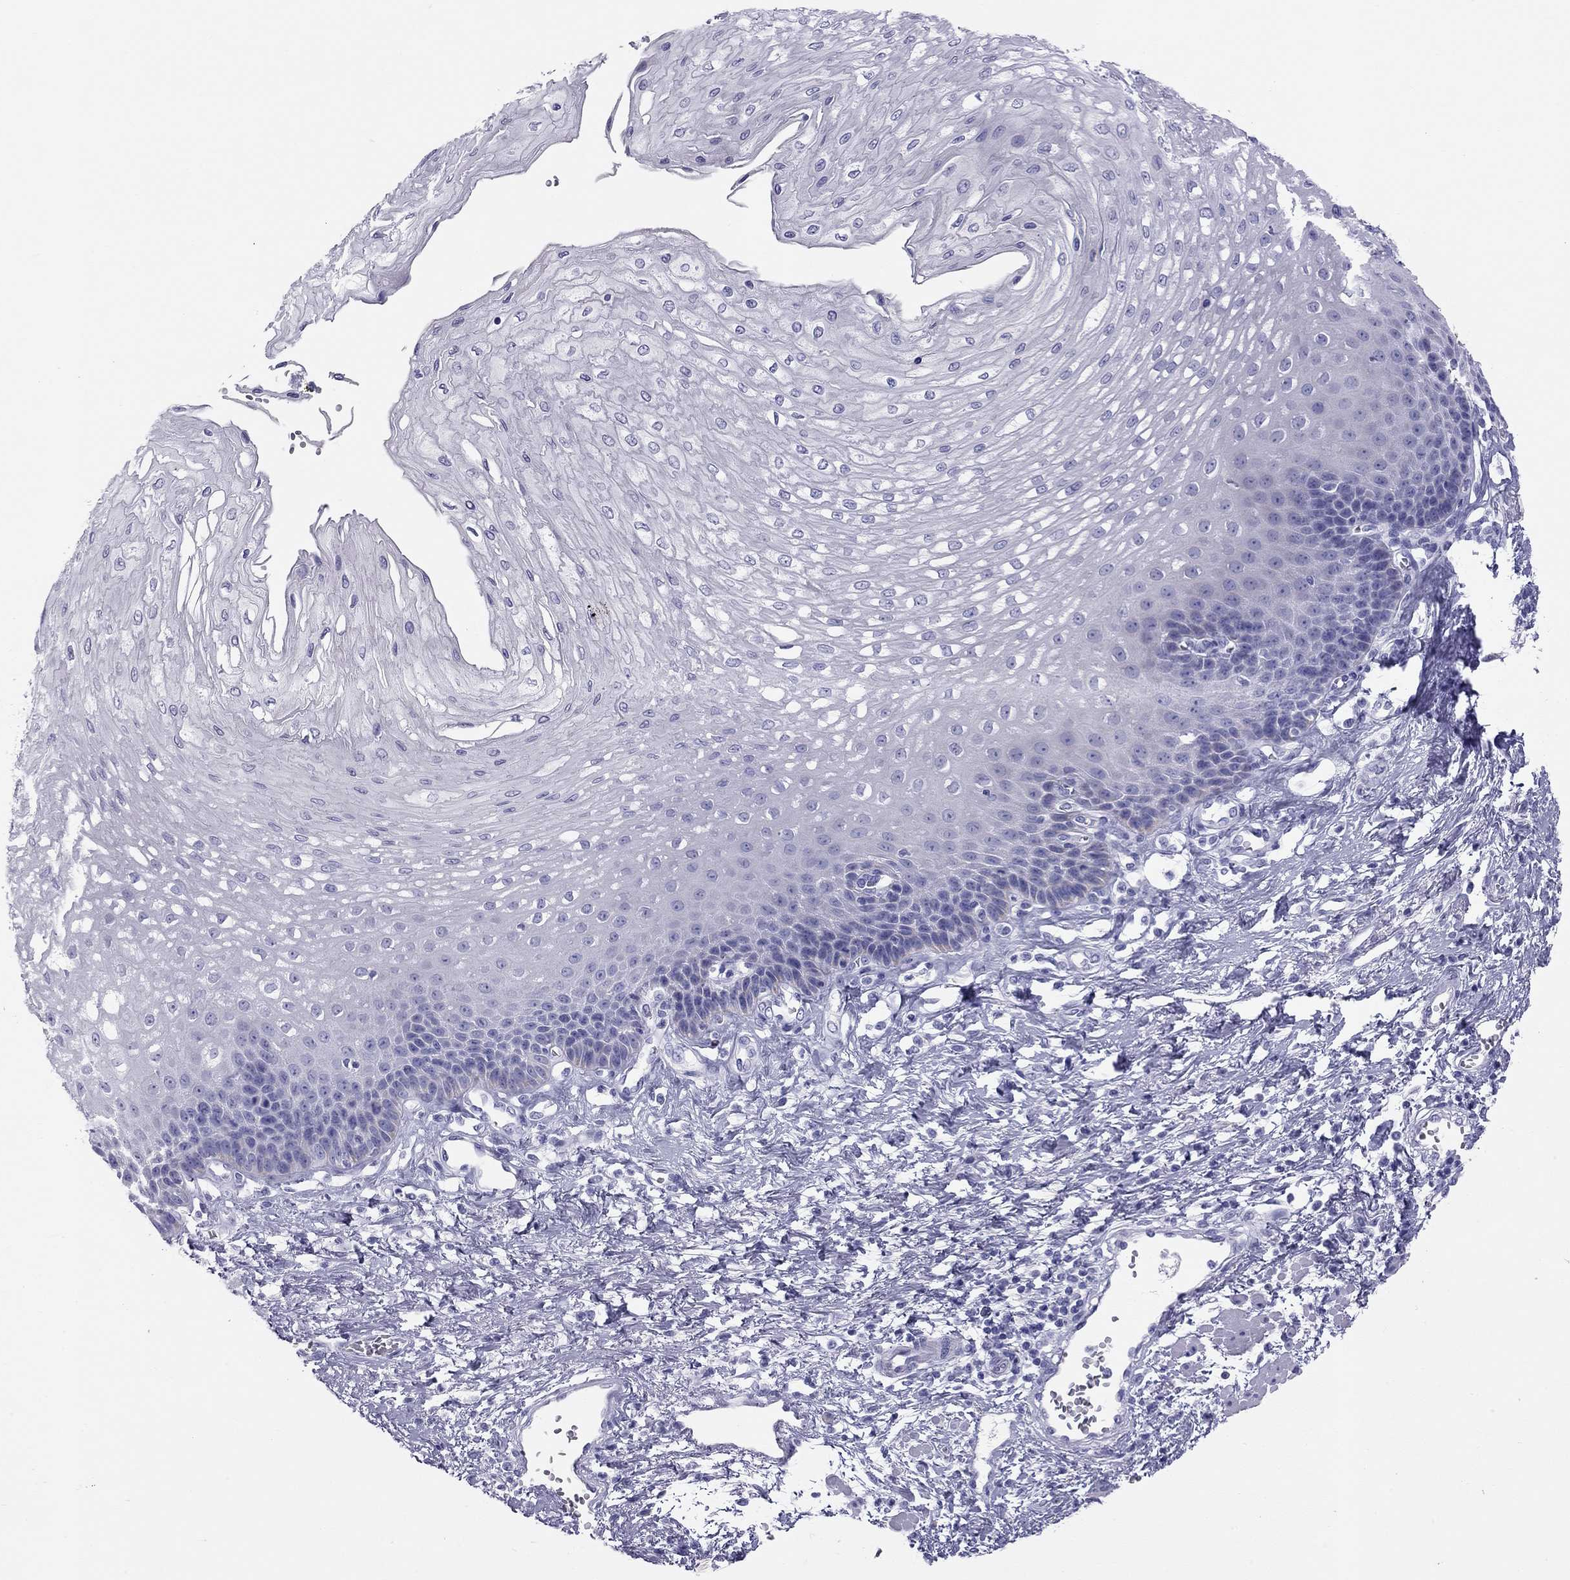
{"staining": {"intensity": "negative", "quantity": "none", "location": "none"}, "tissue": "esophagus", "cell_type": "Squamous epithelial cells", "image_type": "normal", "snomed": [{"axis": "morphology", "description": "Normal tissue, NOS"}, {"axis": "topography", "description": "Esophagus"}], "caption": "Immunohistochemistry (IHC) photomicrograph of unremarkable human esophagus stained for a protein (brown), which displays no positivity in squamous epithelial cells.", "gene": "TRPM3", "patient": {"sex": "female", "age": 62}}